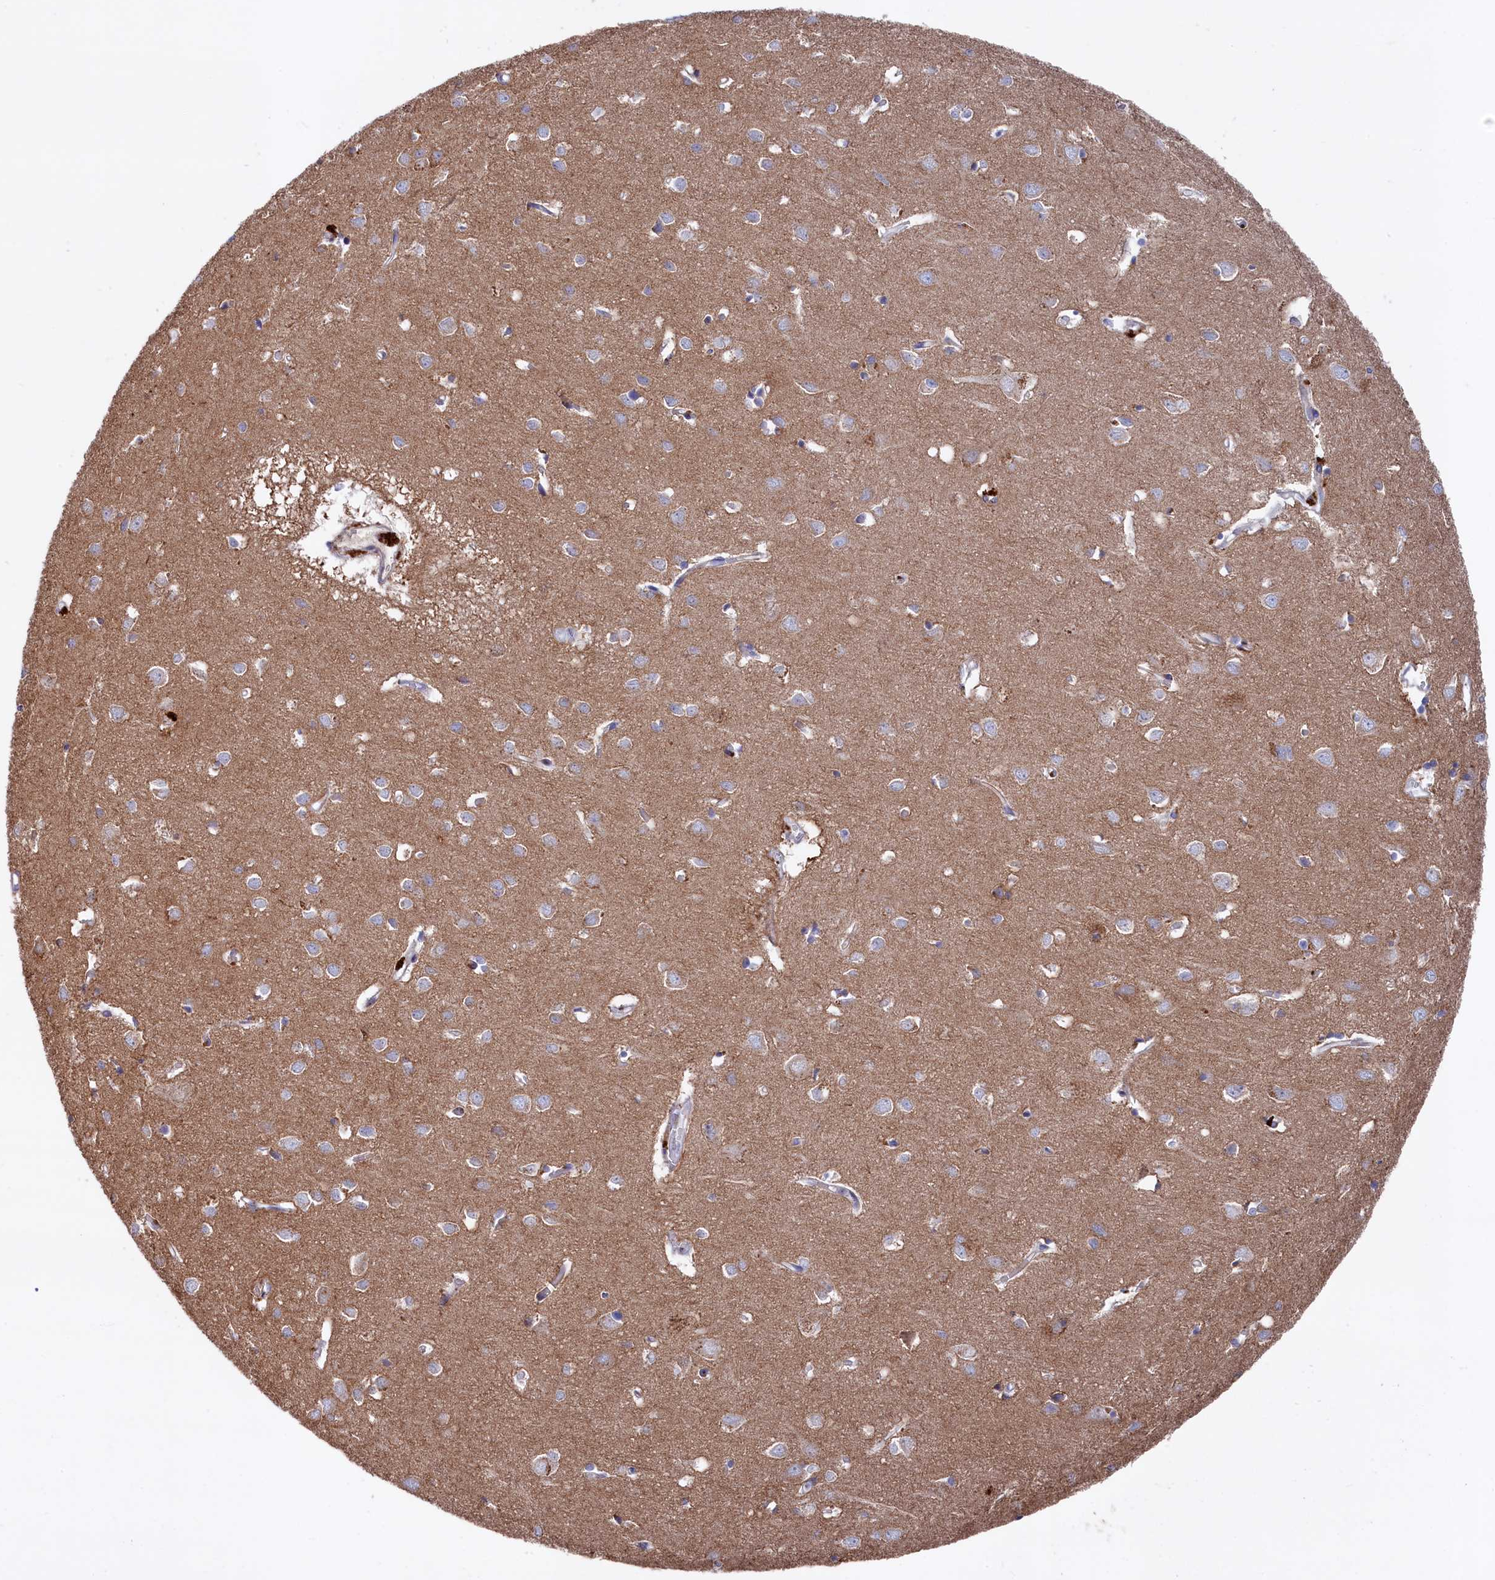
{"staining": {"intensity": "negative", "quantity": "none", "location": "none"}, "tissue": "cerebral cortex", "cell_type": "Endothelial cells", "image_type": "normal", "snomed": [{"axis": "morphology", "description": "Normal tissue, NOS"}, {"axis": "topography", "description": "Cerebral cortex"}], "caption": "Protein analysis of benign cerebral cortex displays no significant positivity in endothelial cells.", "gene": "GPR108", "patient": {"sex": "female", "age": 64}}